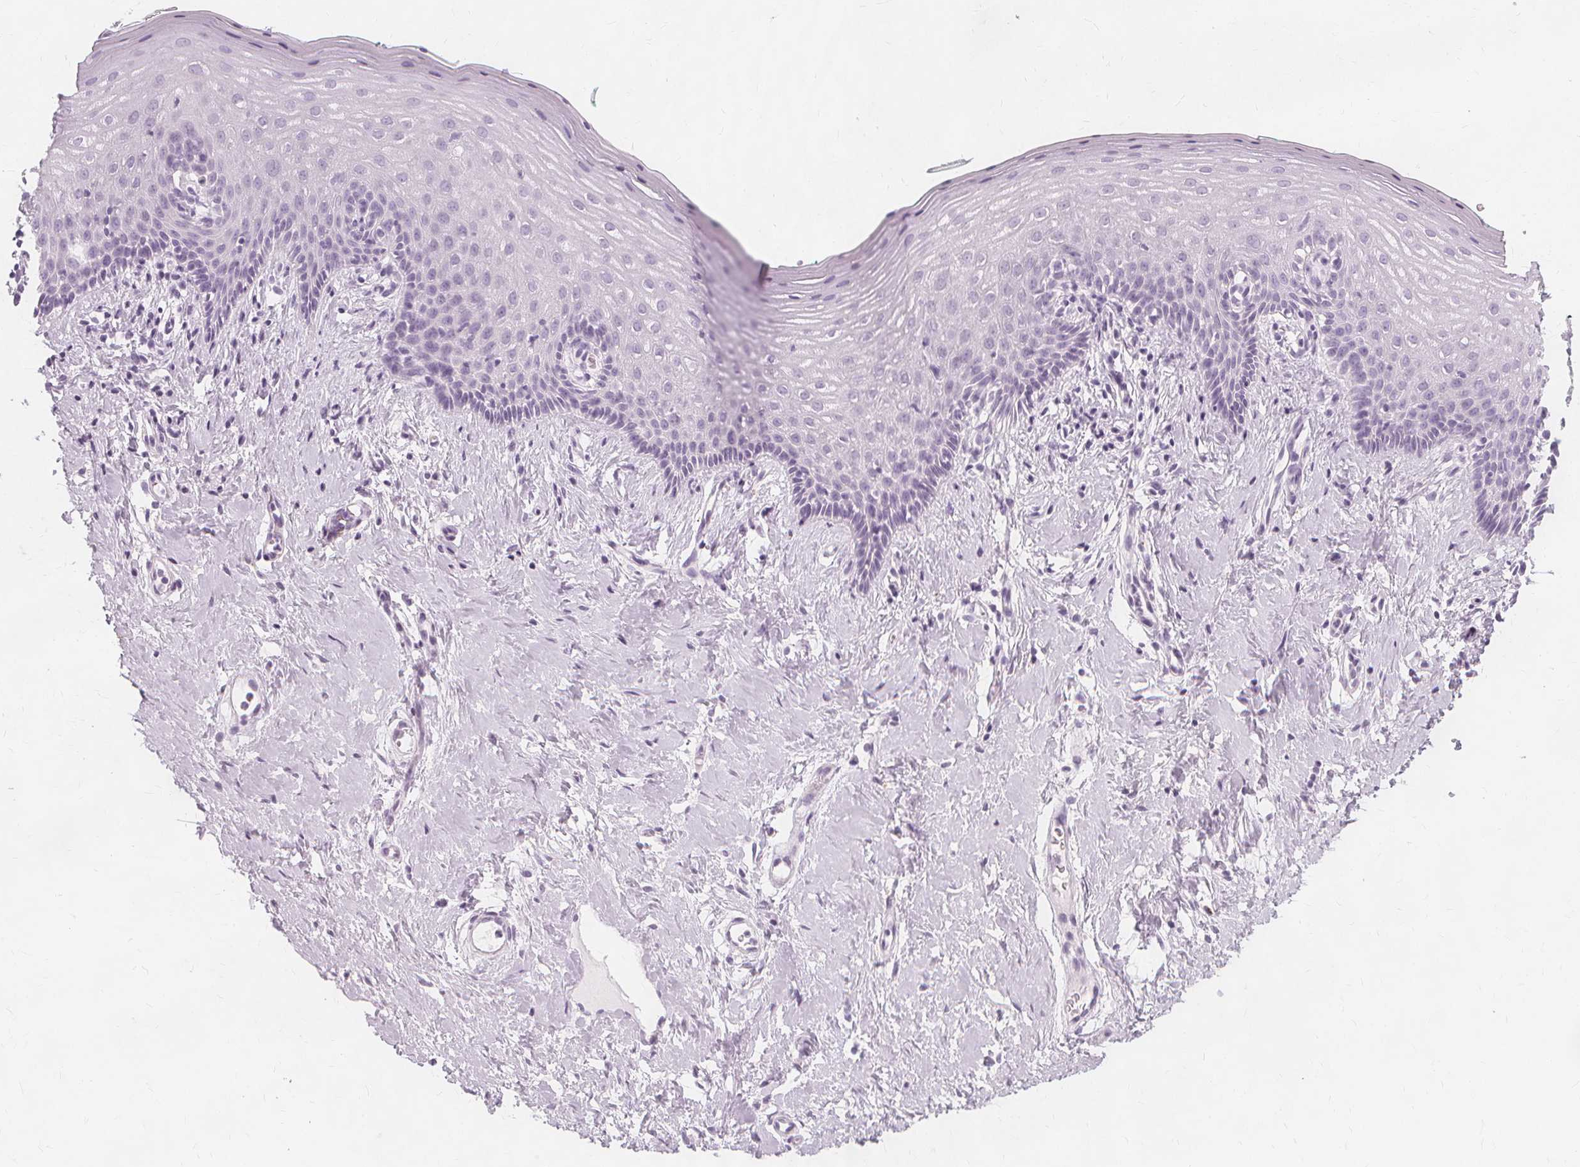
{"staining": {"intensity": "negative", "quantity": "none", "location": "none"}, "tissue": "vagina", "cell_type": "Squamous epithelial cells", "image_type": "normal", "snomed": [{"axis": "morphology", "description": "Normal tissue, NOS"}, {"axis": "topography", "description": "Vagina"}], "caption": "This is an immunohistochemistry photomicrograph of unremarkable human vagina. There is no expression in squamous epithelial cells.", "gene": "TFF1", "patient": {"sex": "female", "age": 42}}